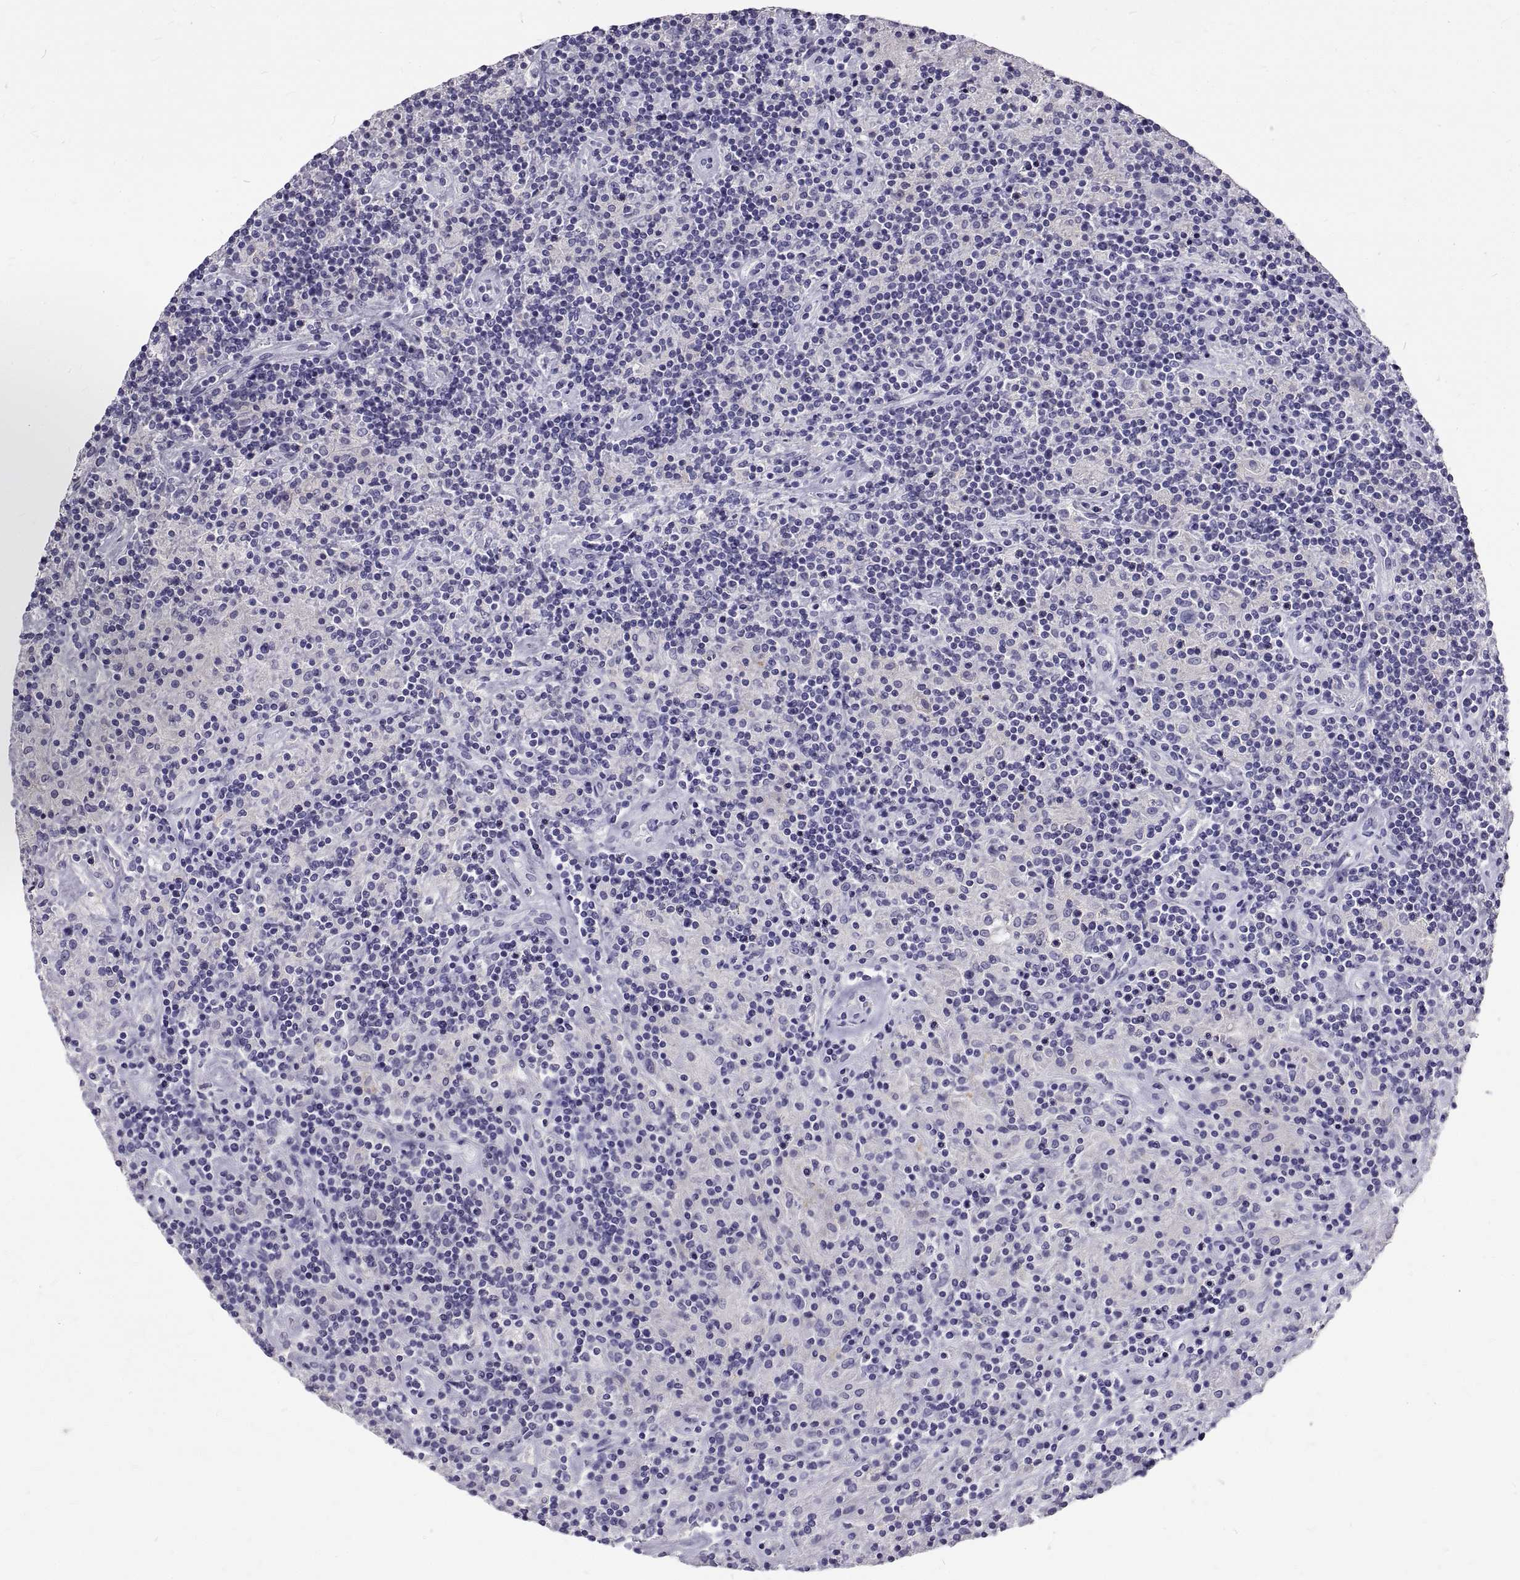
{"staining": {"intensity": "negative", "quantity": "none", "location": "none"}, "tissue": "lymphoma", "cell_type": "Tumor cells", "image_type": "cancer", "snomed": [{"axis": "morphology", "description": "Hodgkin's disease, NOS"}, {"axis": "topography", "description": "Lymph node"}], "caption": "The photomicrograph shows no staining of tumor cells in Hodgkin's disease.", "gene": "GNG12", "patient": {"sex": "male", "age": 70}}